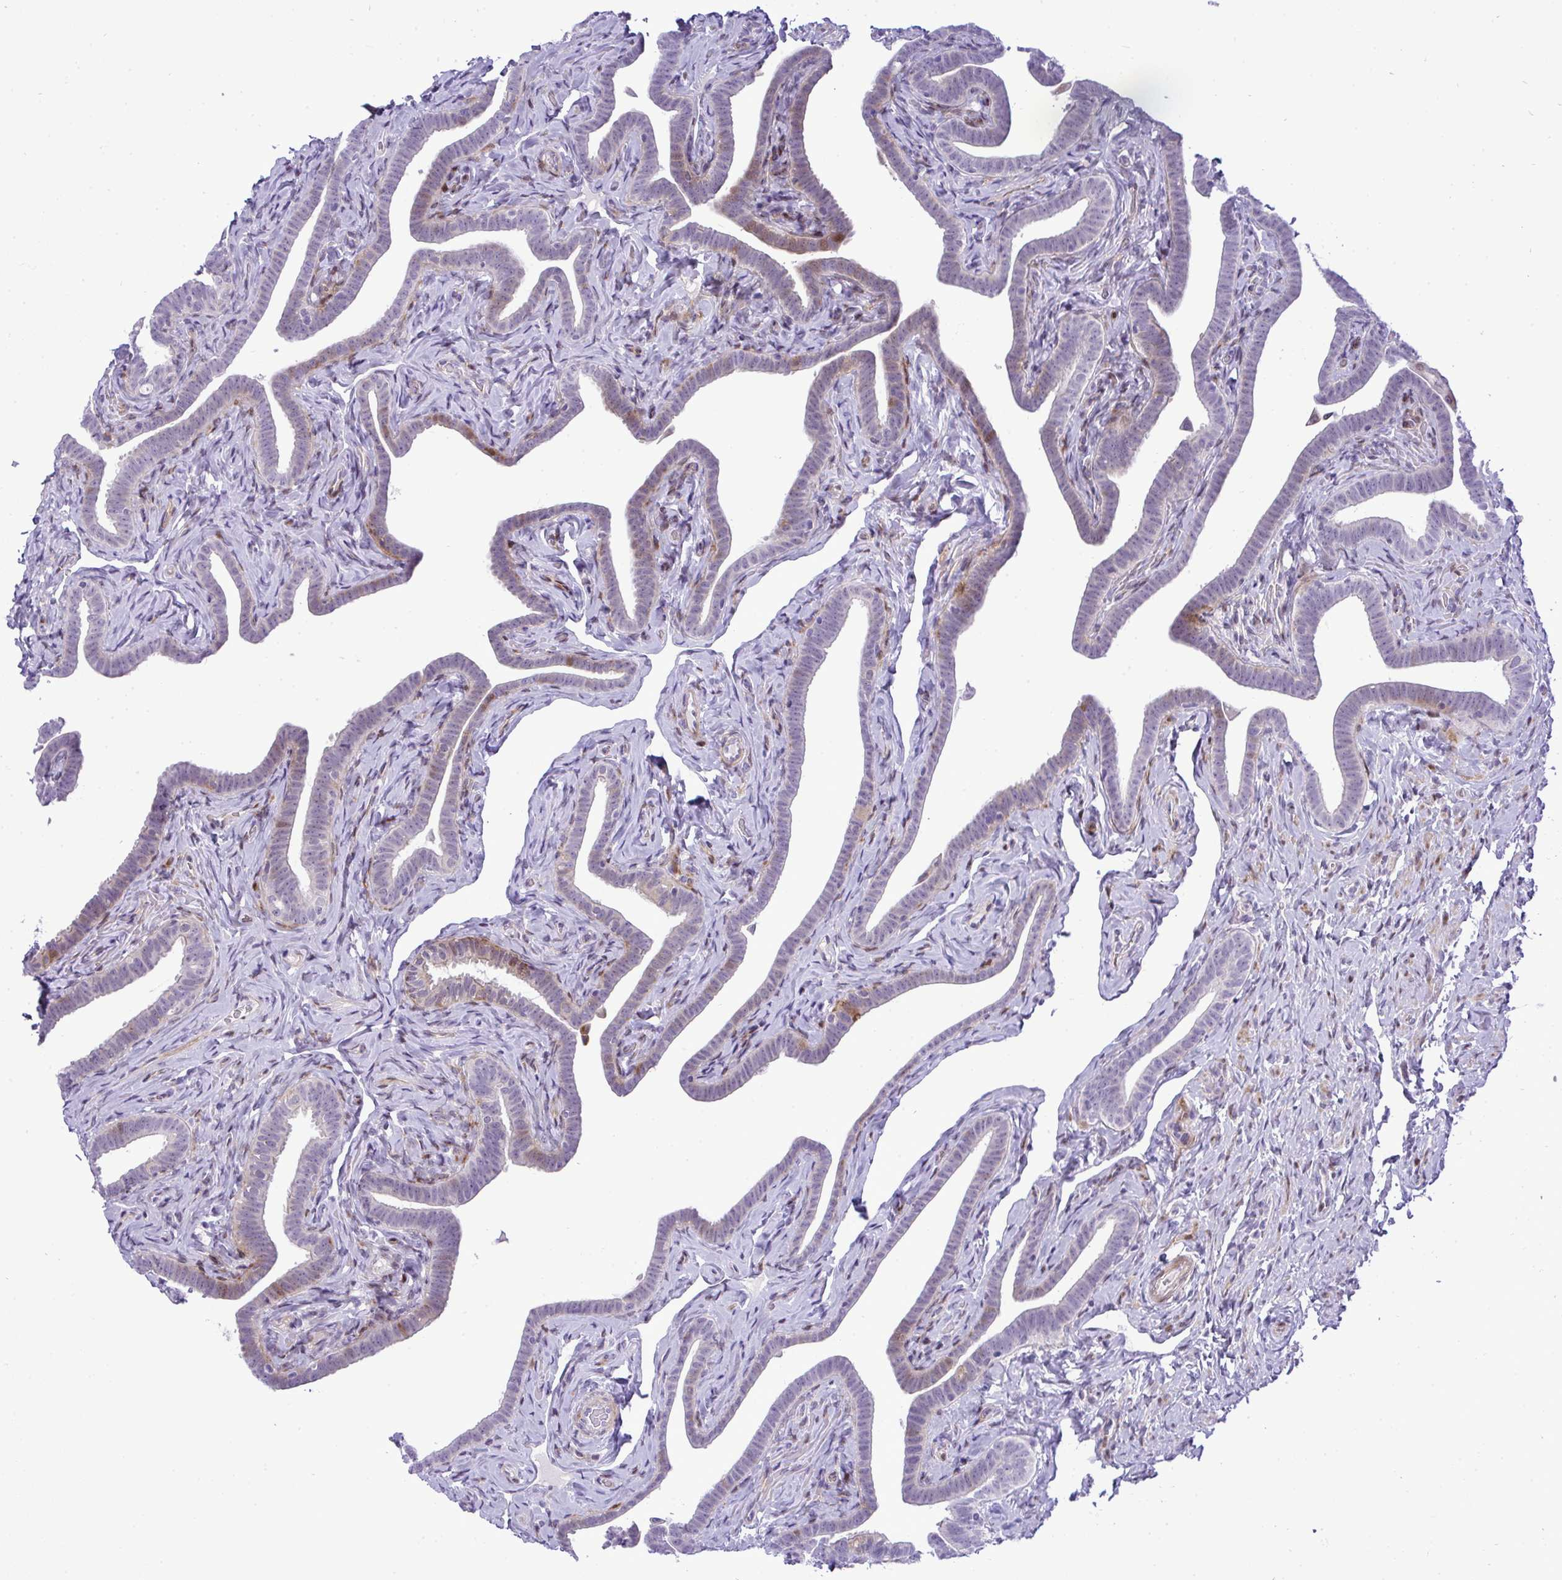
{"staining": {"intensity": "moderate", "quantity": "<25%", "location": "cytoplasmic/membranous,nuclear"}, "tissue": "fallopian tube", "cell_type": "Glandular cells", "image_type": "normal", "snomed": [{"axis": "morphology", "description": "Normal tissue, NOS"}, {"axis": "topography", "description": "Fallopian tube"}], "caption": "DAB immunohistochemical staining of normal human fallopian tube displays moderate cytoplasmic/membranous,nuclear protein positivity in approximately <25% of glandular cells.", "gene": "CASTOR2", "patient": {"sex": "female", "age": 69}}